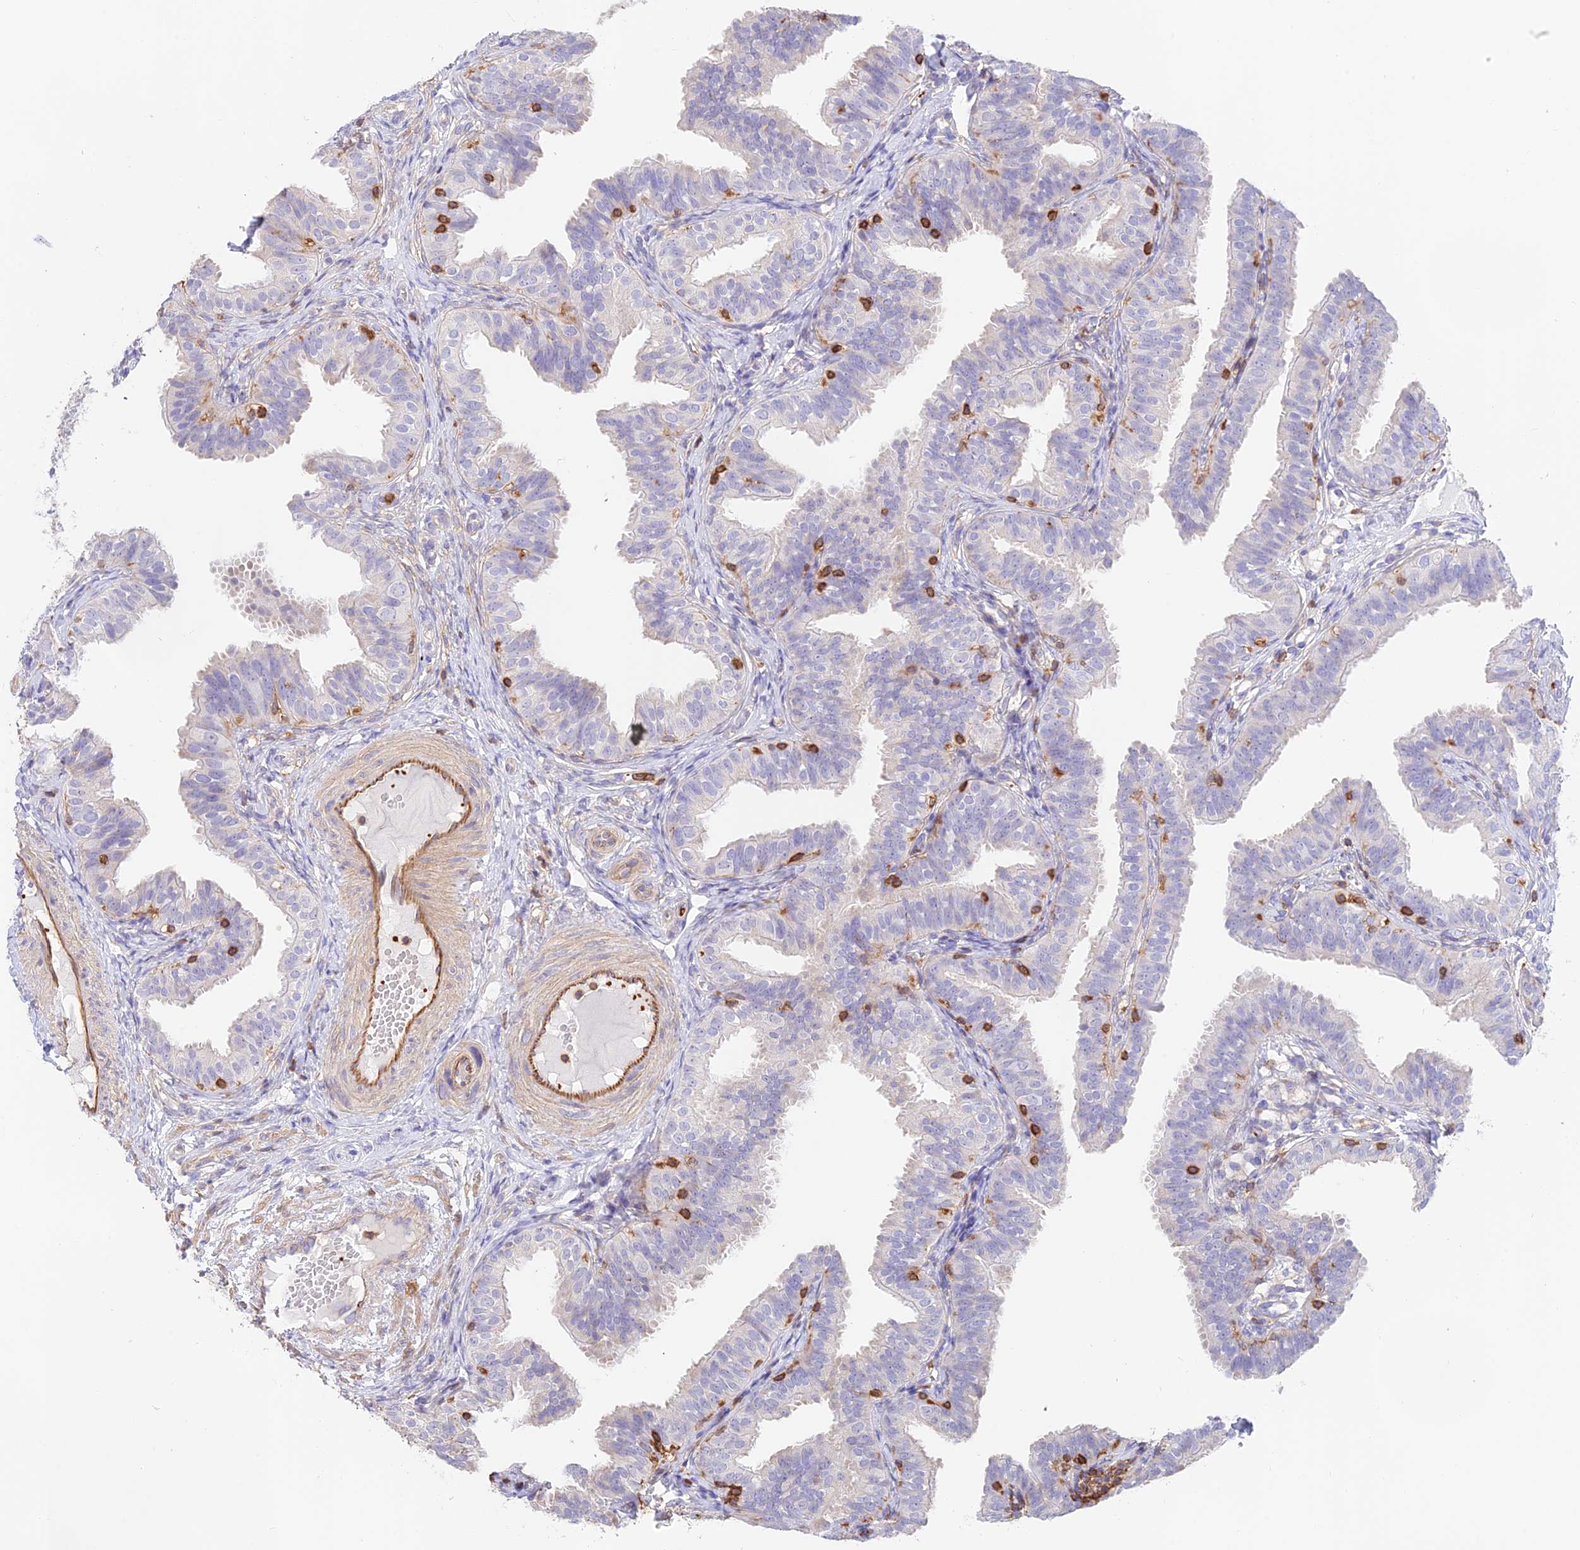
{"staining": {"intensity": "weak", "quantity": "<25%", "location": "cytoplasmic/membranous"}, "tissue": "fallopian tube", "cell_type": "Glandular cells", "image_type": "normal", "snomed": [{"axis": "morphology", "description": "Normal tissue, NOS"}, {"axis": "topography", "description": "Fallopian tube"}], "caption": "Benign fallopian tube was stained to show a protein in brown. There is no significant positivity in glandular cells. Nuclei are stained in blue.", "gene": "DENND1C", "patient": {"sex": "female", "age": 35}}